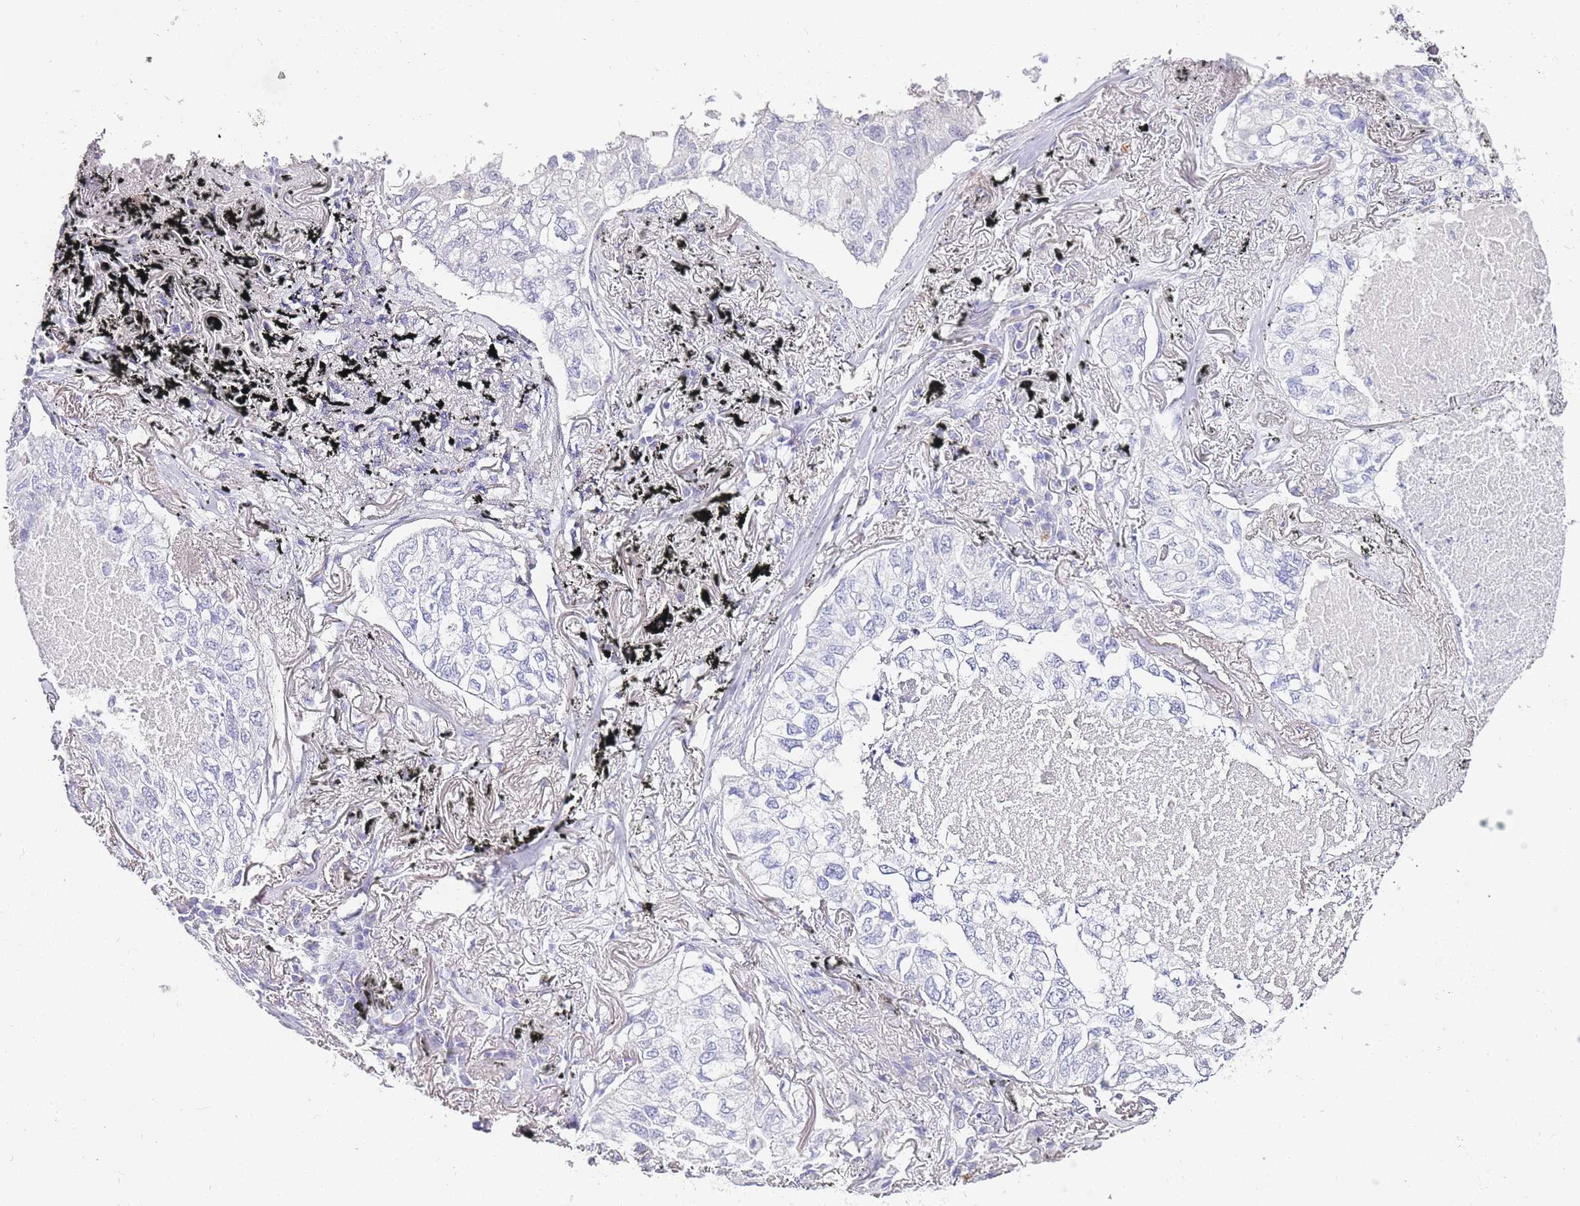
{"staining": {"intensity": "negative", "quantity": "none", "location": "none"}, "tissue": "lung cancer", "cell_type": "Tumor cells", "image_type": "cancer", "snomed": [{"axis": "morphology", "description": "Adenocarcinoma, NOS"}, {"axis": "topography", "description": "Lung"}], "caption": "Immunohistochemistry (IHC) of lung cancer exhibits no expression in tumor cells. (DAB IHC visualized using brightfield microscopy, high magnification).", "gene": "DPP4", "patient": {"sex": "male", "age": 65}}